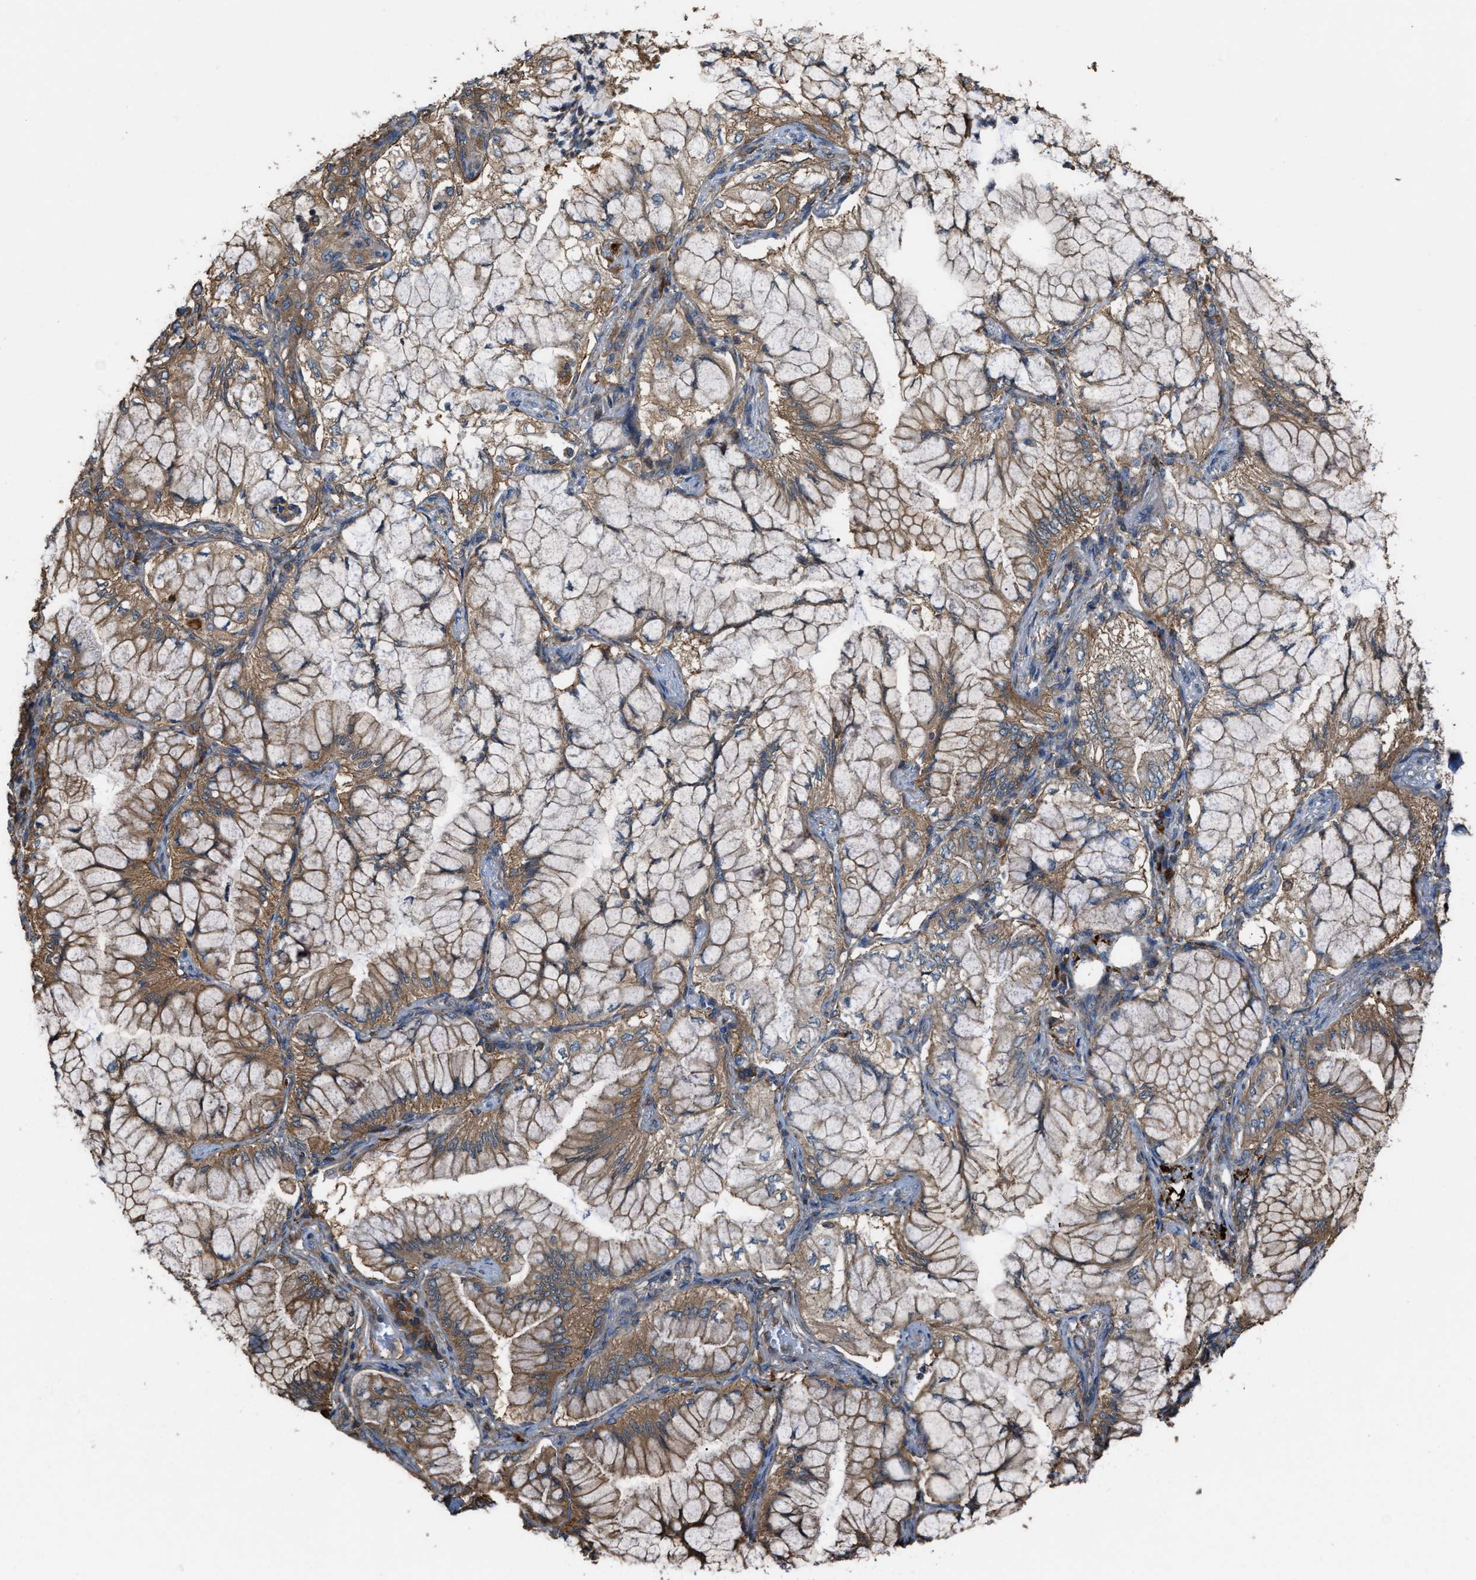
{"staining": {"intensity": "moderate", "quantity": ">75%", "location": "cytoplasmic/membranous"}, "tissue": "lung cancer", "cell_type": "Tumor cells", "image_type": "cancer", "snomed": [{"axis": "morphology", "description": "Adenocarcinoma, NOS"}, {"axis": "topography", "description": "Lung"}], "caption": "Lung adenocarcinoma was stained to show a protein in brown. There is medium levels of moderate cytoplasmic/membranous expression in approximately >75% of tumor cells.", "gene": "ATIC", "patient": {"sex": "female", "age": 70}}